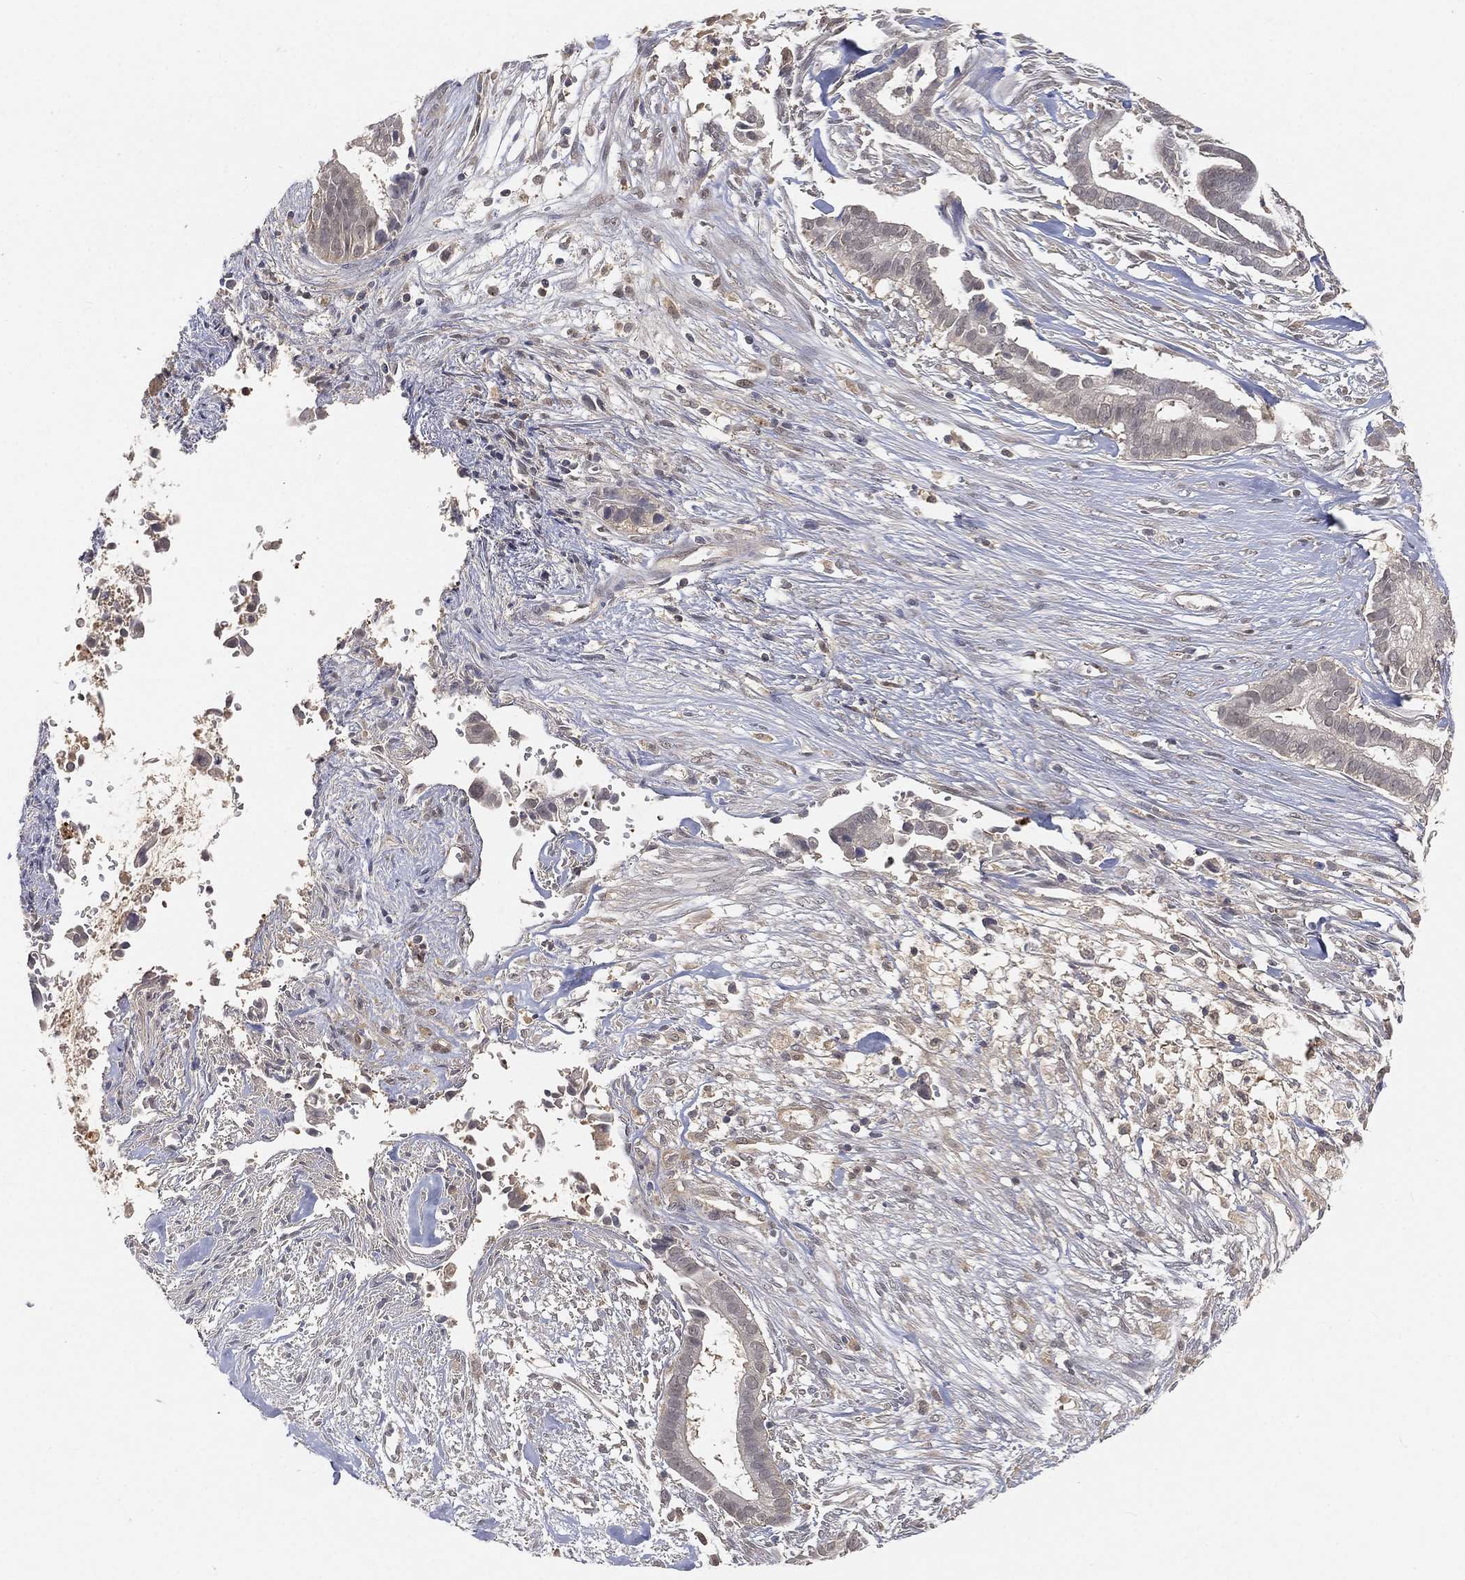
{"staining": {"intensity": "negative", "quantity": "none", "location": "none"}, "tissue": "pancreatic cancer", "cell_type": "Tumor cells", "image_type": "cancer", "snomed": [{"axis": "morphology", "description": "Adenocarcinoma, NOS"}, {"axis": "topography", "description": "Pancreas"}], "caption": "This is an immunohistochemistry image of pancreatic cancer. There is no expression in tumor cells.", "gene": "MAPK1", "patient": {"sex": "male", "age": 61}}